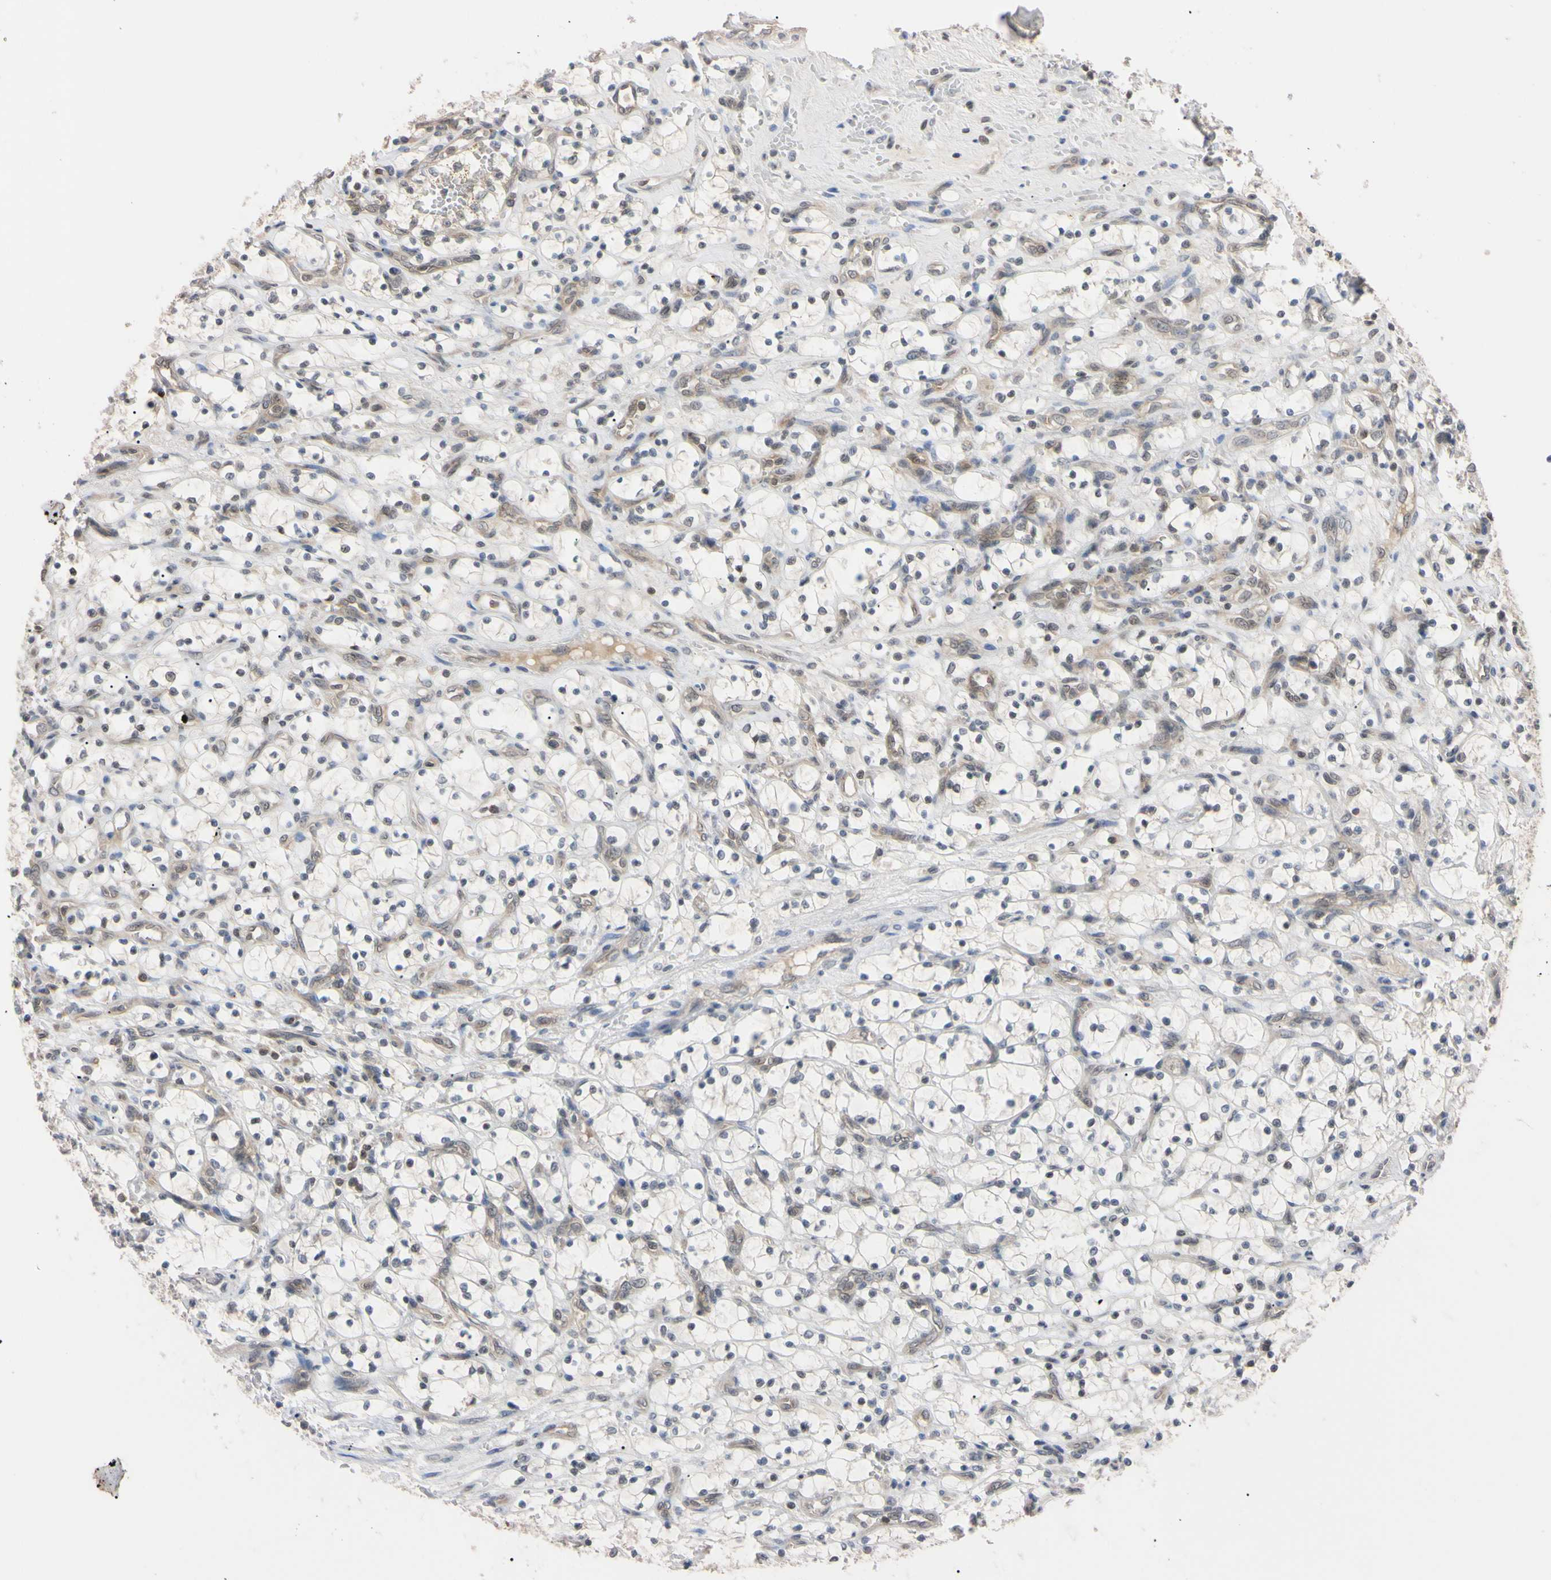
{"staining": {"intensity": "negative", "quantity": "none", "location": "none"}, "tissue": "renal cancer", "cell_type": "Tumor cells", "image_type": "cancer", "snomed": [{"axis": "morphology", "description": "Adenocarcinoma, NOS"}, {"axis": "topography", "description": "Kidney"}], "caption": "Immunohistochemistry (IHC) of human renal cancer (adenocarcinoma) displays no staining in tumor cells. Brightfield microscopy of immunohistochemistry stained with DAB (3,3'-diaminobenzidine) (brown) and hematoxylin (blue), captured at high magnification.", "gene": "UBE2I", "patient": {"sex": "female", "age": 69}}